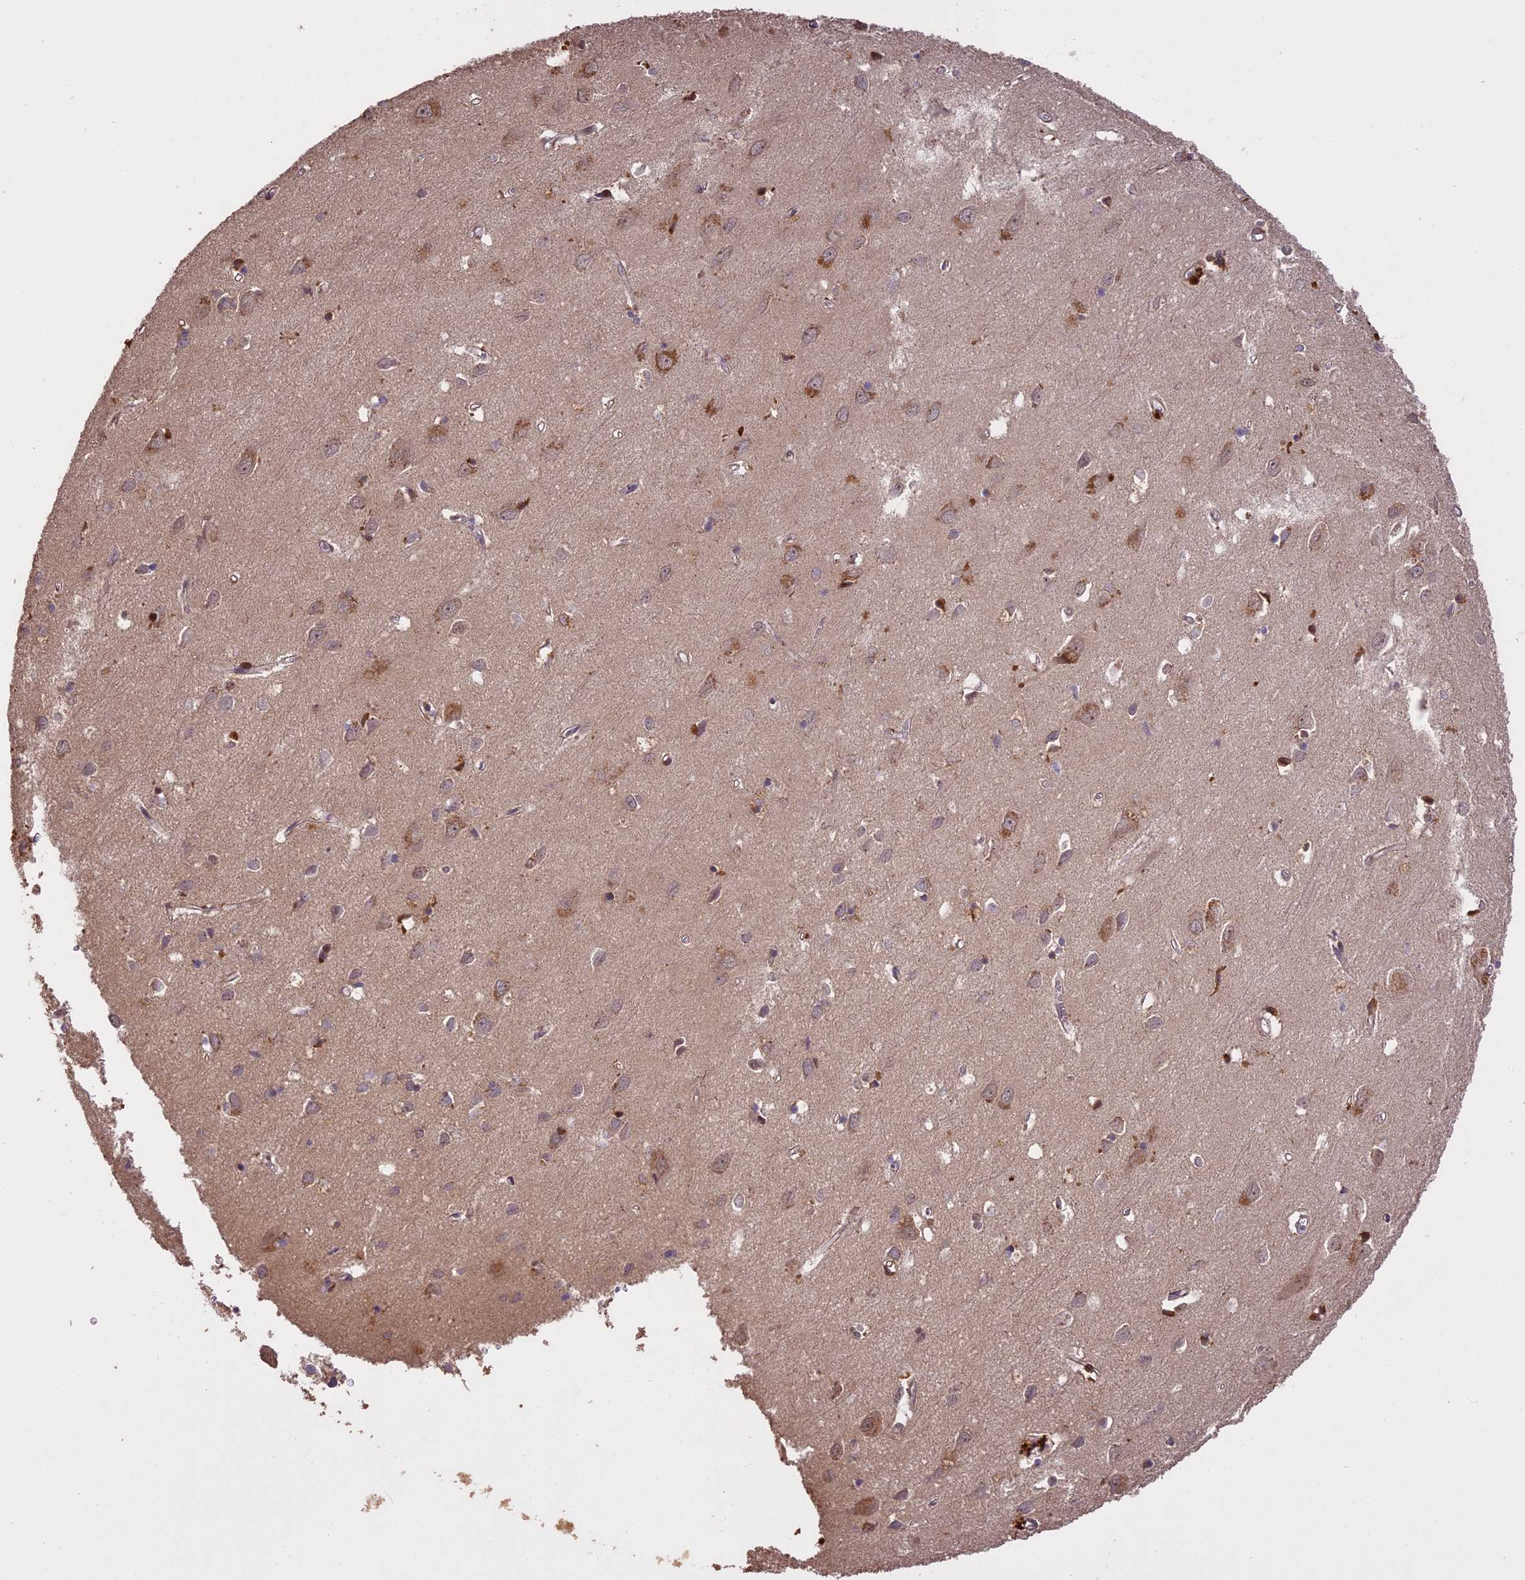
{"staining": {"intensity": "weak", "quantity": "25%-75%", "location": "cytoplasmic/membranous"}, "tissue": "cerebral cortex", "cell_type": "Endothelial cells", "image_type": "normal", "snomed": [{"axis": "morphology", "description": "Normal tissue, NOS"}, {"axis": "topography", "description": "Cerebral cortex"}], "caption": "Immunohistochemistry (IHC) staining of unremarkable cerebral cortex, which exhibits low levels of weak cytoplasmic/membranous positivity in approximately 25%-75% of endothelial cells indicating weak cytoplasmic/membranous protein expression. The staining was performed using DAB (brown) for protein detection and nuclei were counterstained in hematoxylin (blue).", "gene": "PRELID2", "patient": {"sex": "female", "age": 64}}